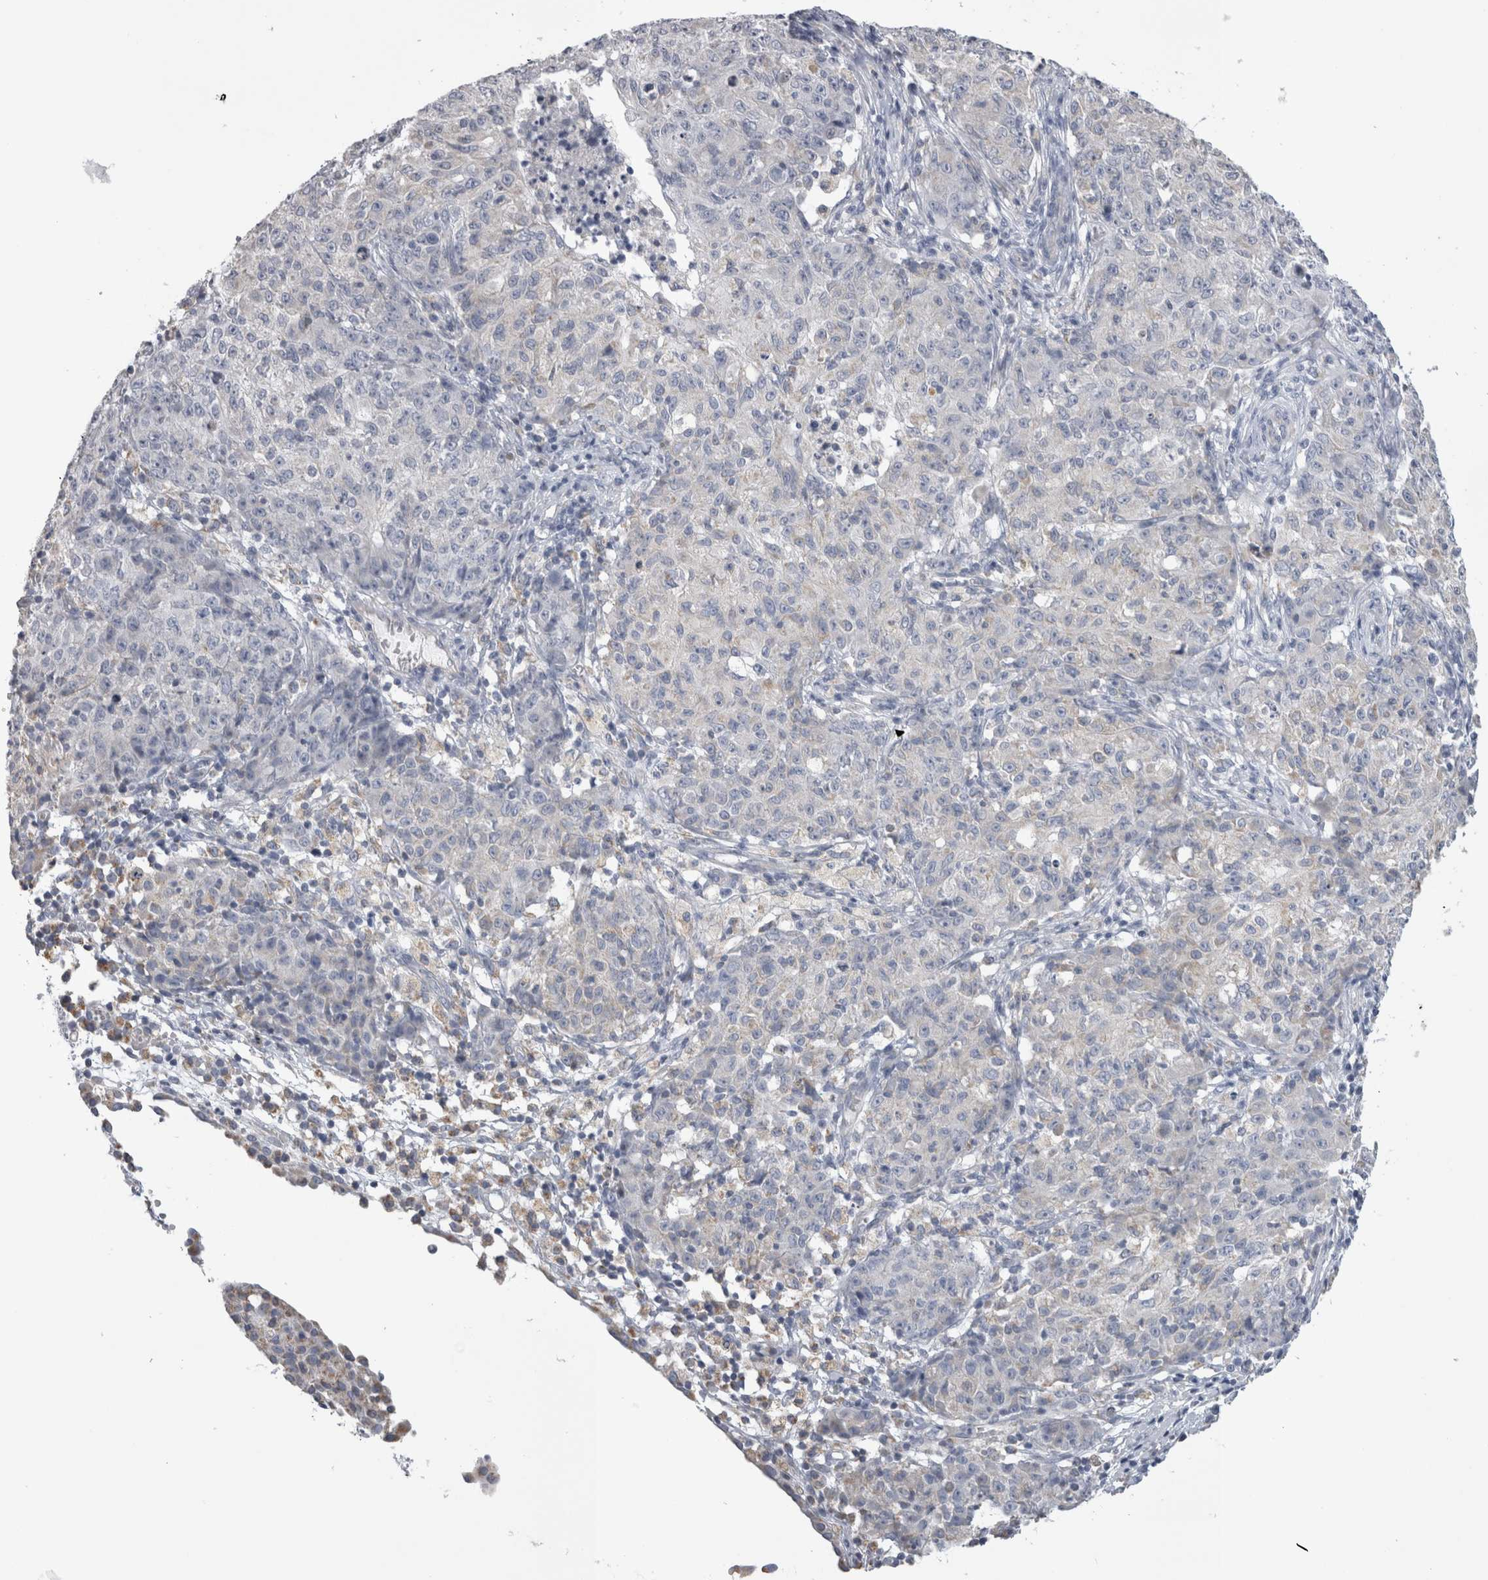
{"staining": {"intensity": "negative", "quantity": "none", "location": "none"}, "tissue": "ovarian cancer", "cell_type": "Tumor cells", "image_type": "cancer", "snomed": [{"axis": "morphology", "description": "Carcinoma, endometroid"}, {"axis": "topography", "description": "Ovary"}], "caption": "The immunohistochemistry (IHC) histopathology image has no significant expression in tumor cells of ovarian cancer tissue.", "gene": "DHRS4", "patient": {"sex": "female", "age": 42}}